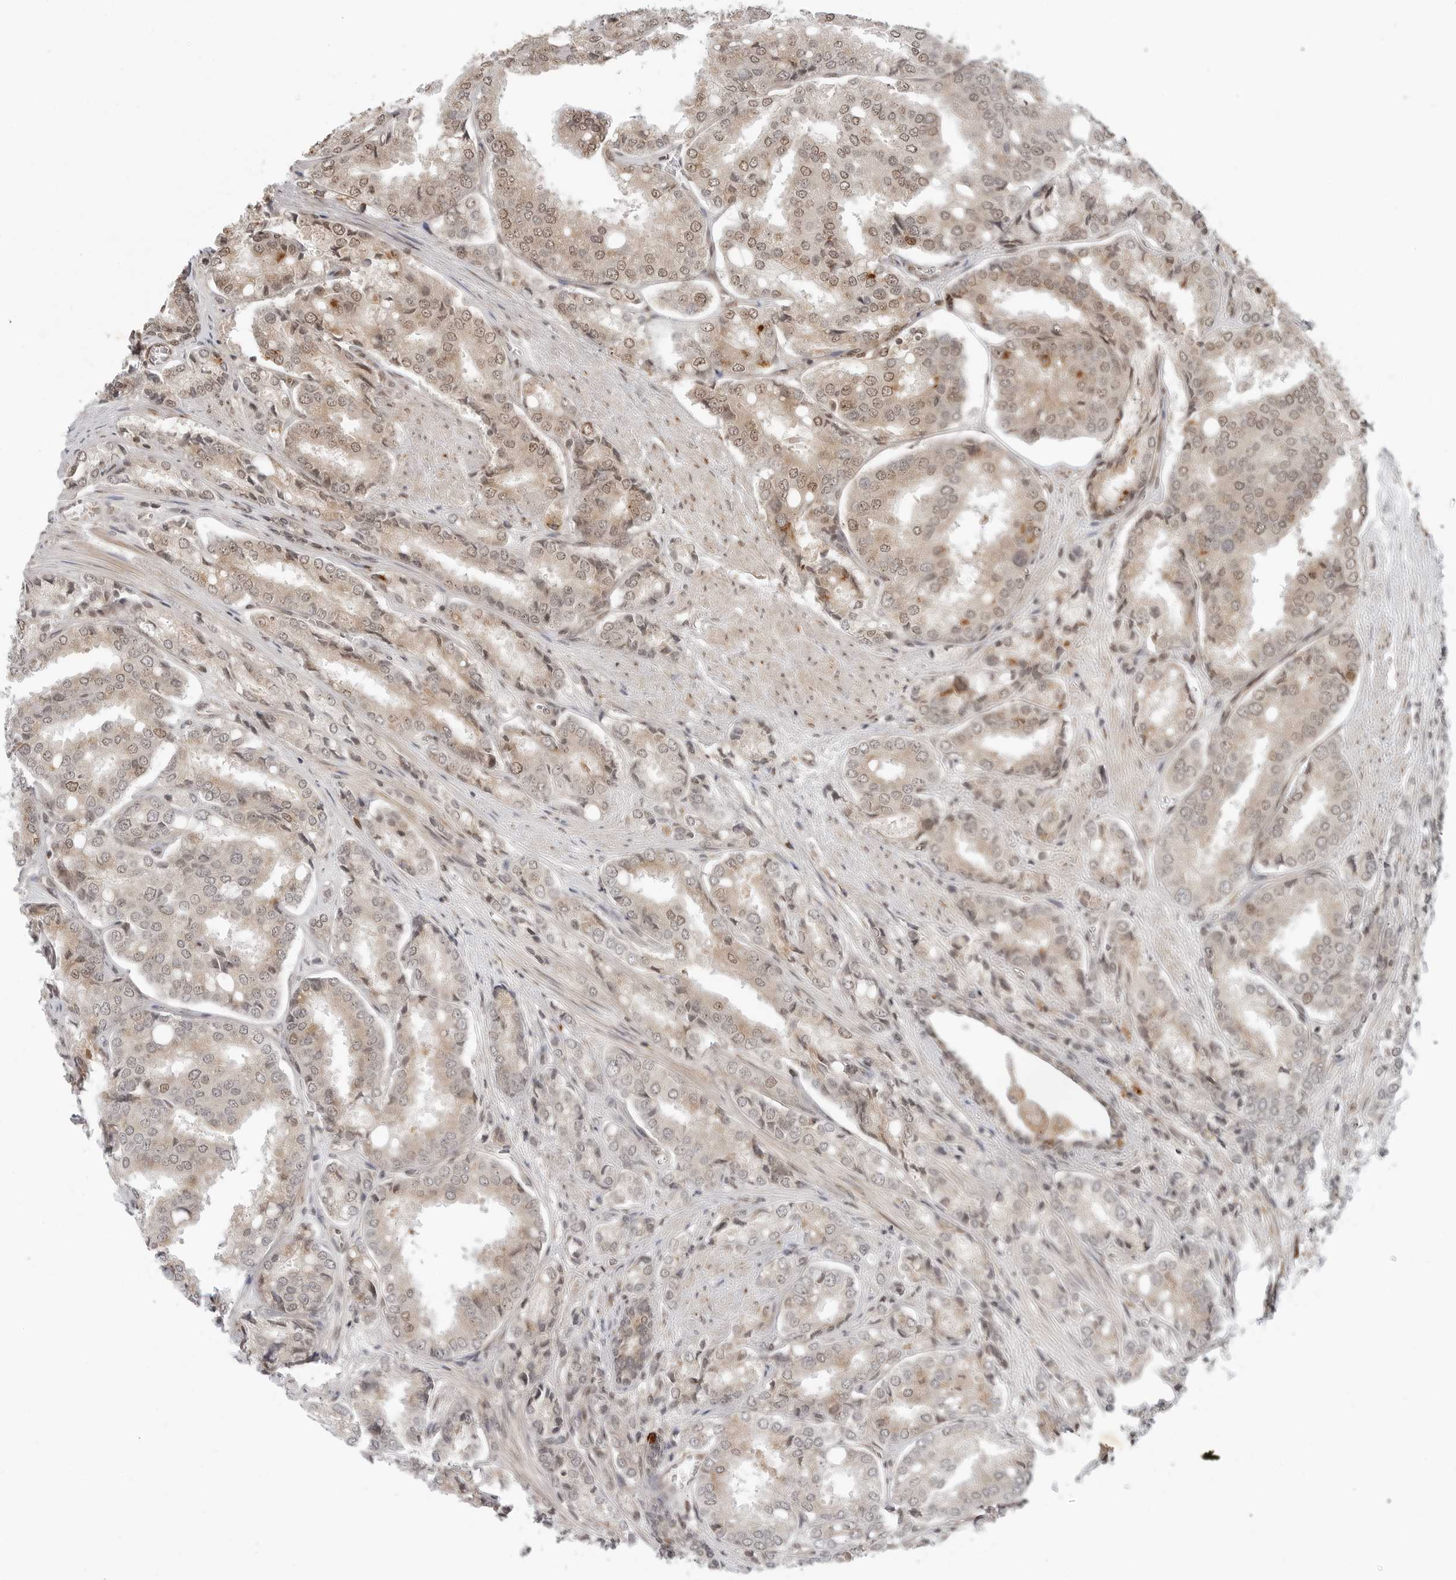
{"staining": {"intensity": "weak", "quantity": "25%-75%", "location": "cytoplasmic/membranous,nuclear"}, "tissue": "prostate cancer", "cell_type": "Tumor cells", "image_type": "cancer", "snomed": [{"axis": "morphology", "description": "Adenocarcinoma, High grade"}, {"axis": "topography", "description": "Prostate"}], "caption": "Weak cytoplasmic/membranous and nuclear expression for a protein is present in about 25%-75% of tumor cells of adenocarcinoma (high-grade) (prostate) using immunohistochemistry.", "gene": "TIPRL", "patient": {"sex": "male", "age": 50}}